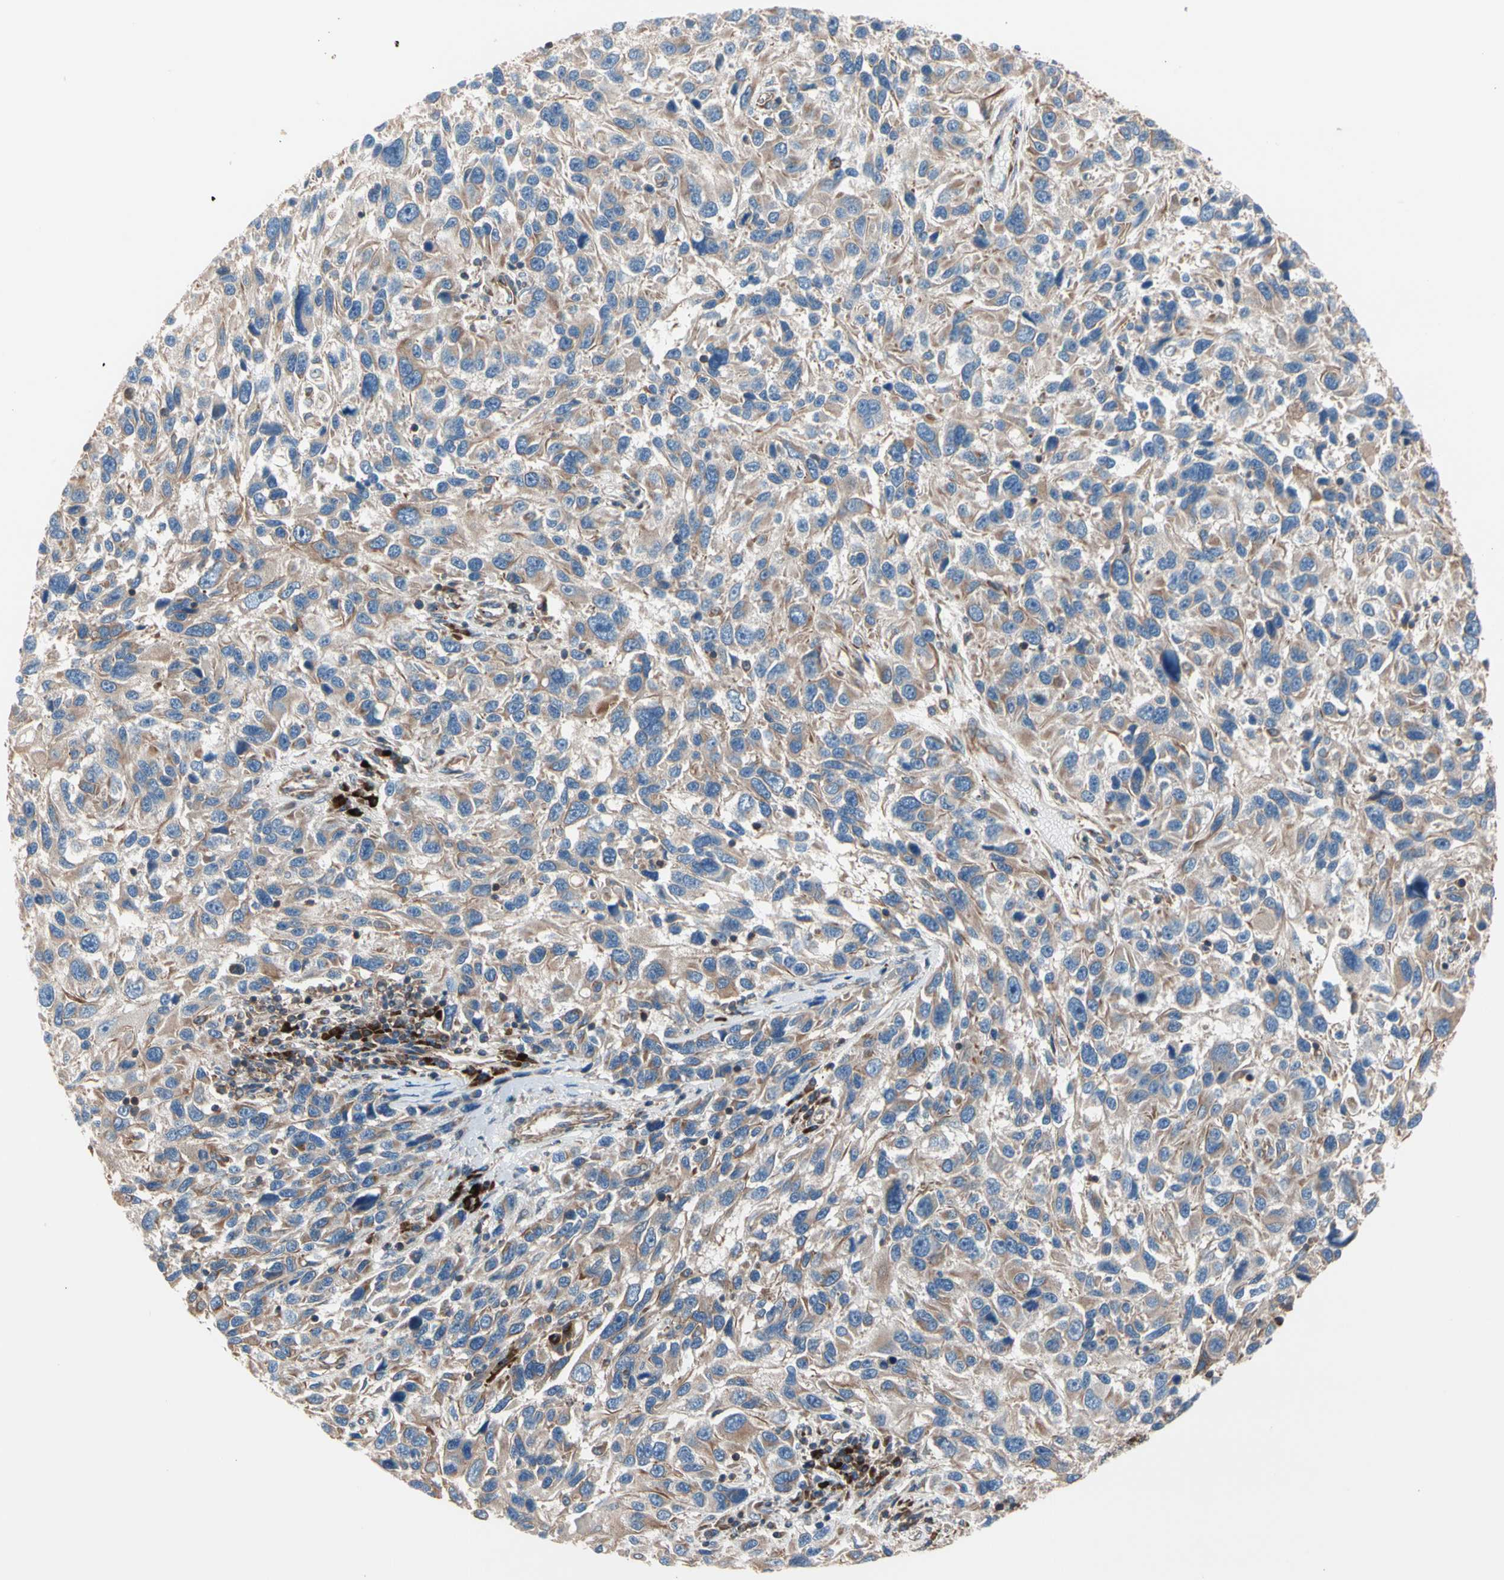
{"staining": {"intensity": "weak", "quantity": "25%-75%", "location": "cytoplasmic/membranous"}, "tissue": "melanoma", "cell_type": "Tumor cells", "image_type": "cancer", "snomed": [{"axis": "morphology", "description": "Malignant melanoma, NOS"}, {"axis": "topography", "description": "Skin"}], "caption": "Protein staining of malignant melanoma tissue reveals weak cytoplasmic/membranous positivity in approximately 25%-75% of tumor cells.", "gene": "ROCK1", "patient": {"sex": "male", "age": 53}}